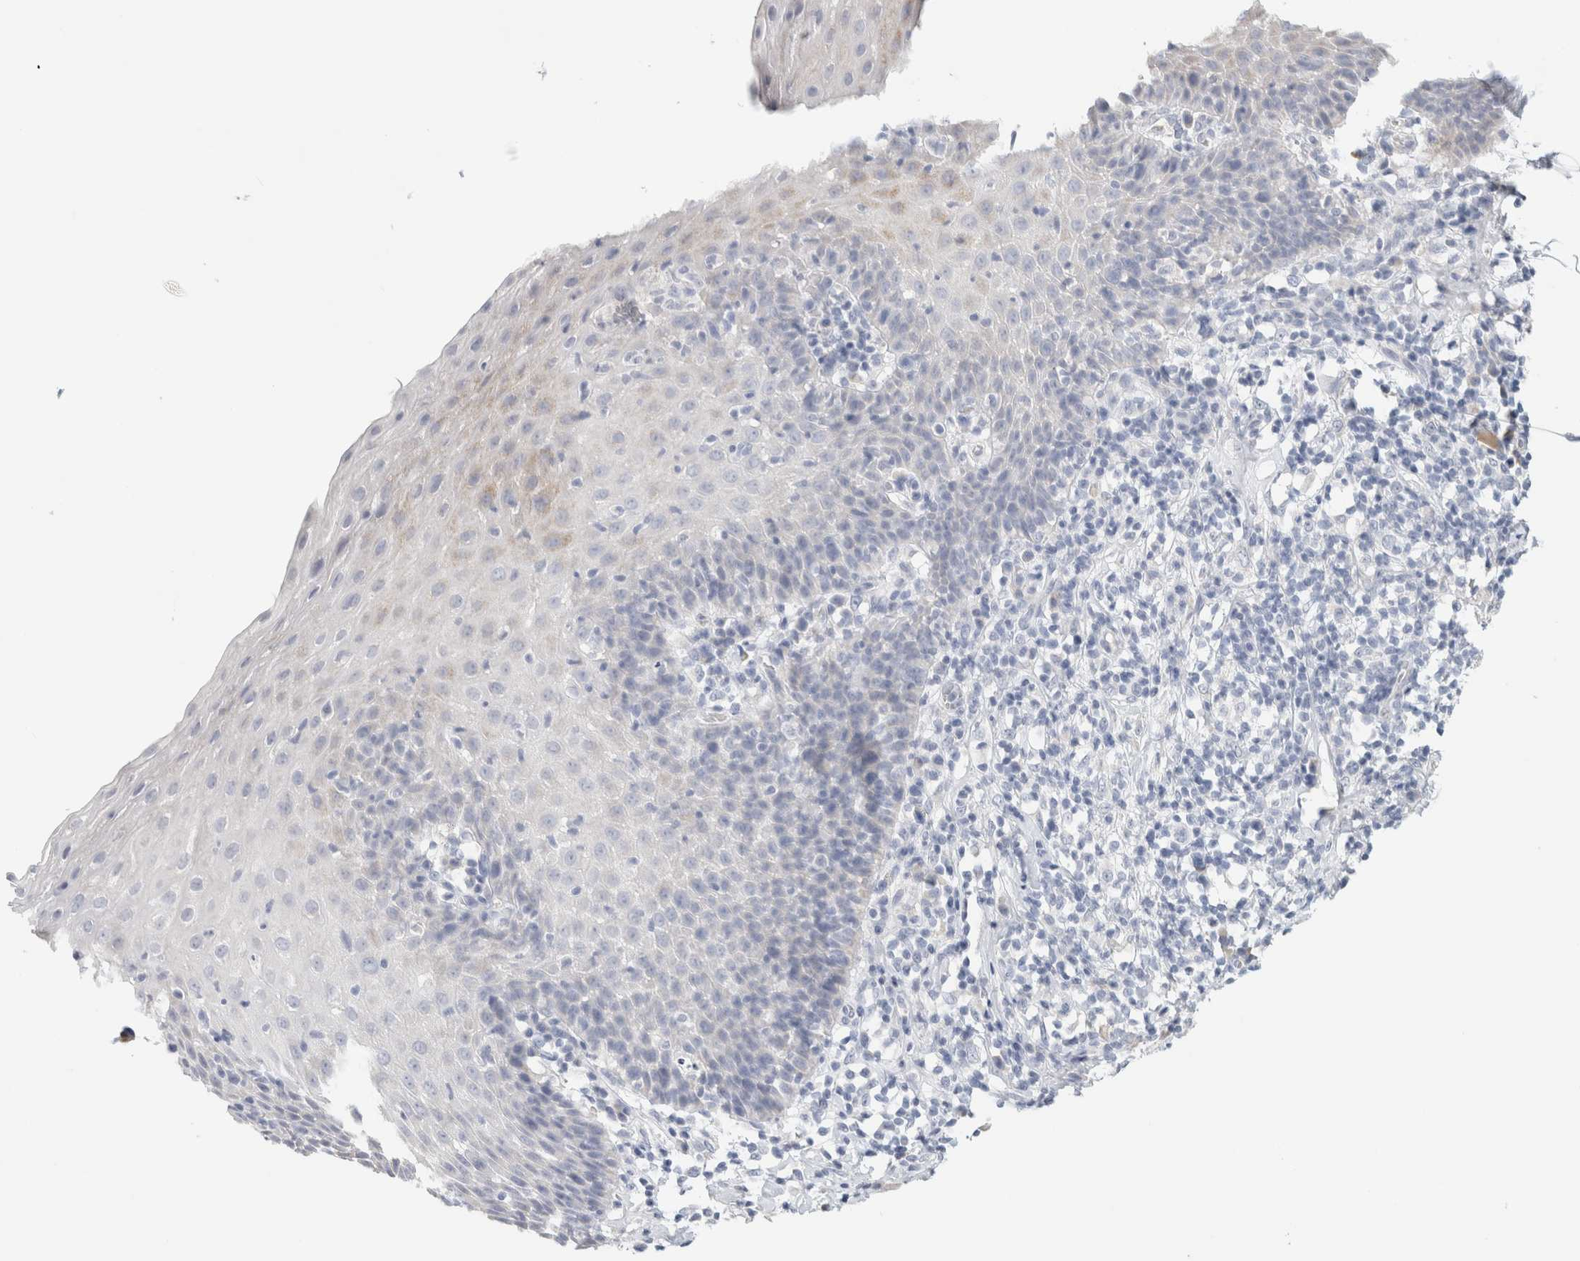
{"staining": {"intensity": "weak", "quantity": "<25%", "location": "cytoplasmic/membranous"}, "tissue": "esophagus", "cell_type": "Squamous epithelial cells", "image_type": "normal", "snomed": [{"axis": "morphology", "description": "Normal tissue, NOS"}, {"axis": "topography", "description": "Esophagus"}], "caption": "This is an immunohistochemistry (IHC) micrograph of benign human esophagus. There is no expression in squamous epithelial cells.", "gene": "NEFM", "patient": {"sex": "female", "age": 61}}